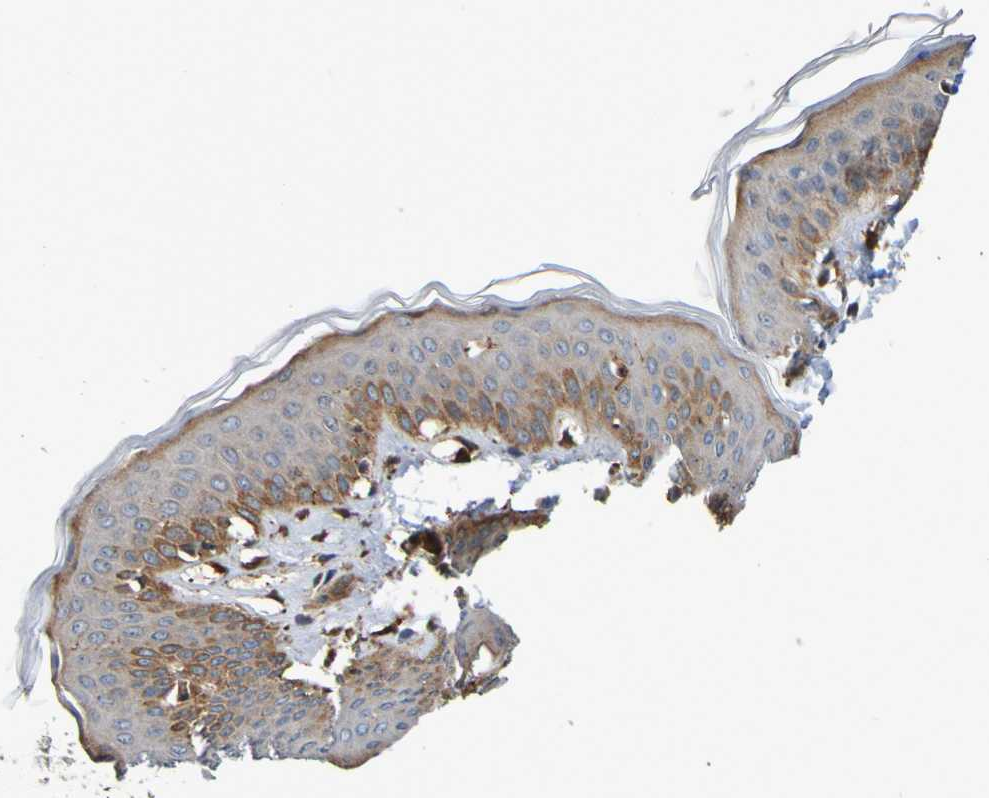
{"staining": {"intensity": "weak", "quantity": "25%-75%", "location": "cytoplasmic/membranous"}, "tissue": "skin", "cell_type": "Fibroblasts", "image_type": "normal", "snomed": [{"axis": "morphology", "description": "Normal tissue, NOS"}, {"axis": "topography", "description": "Skin"}], "caption": "Immunohistochemical staining of unremarkable skin displays 25%-75% levels of weak cytoplasmic/membranous protein staining in approximately 25%-75% of fibroblasts.", "gene": "METAP2", "patient": {"sex": "female", "age": 17}}